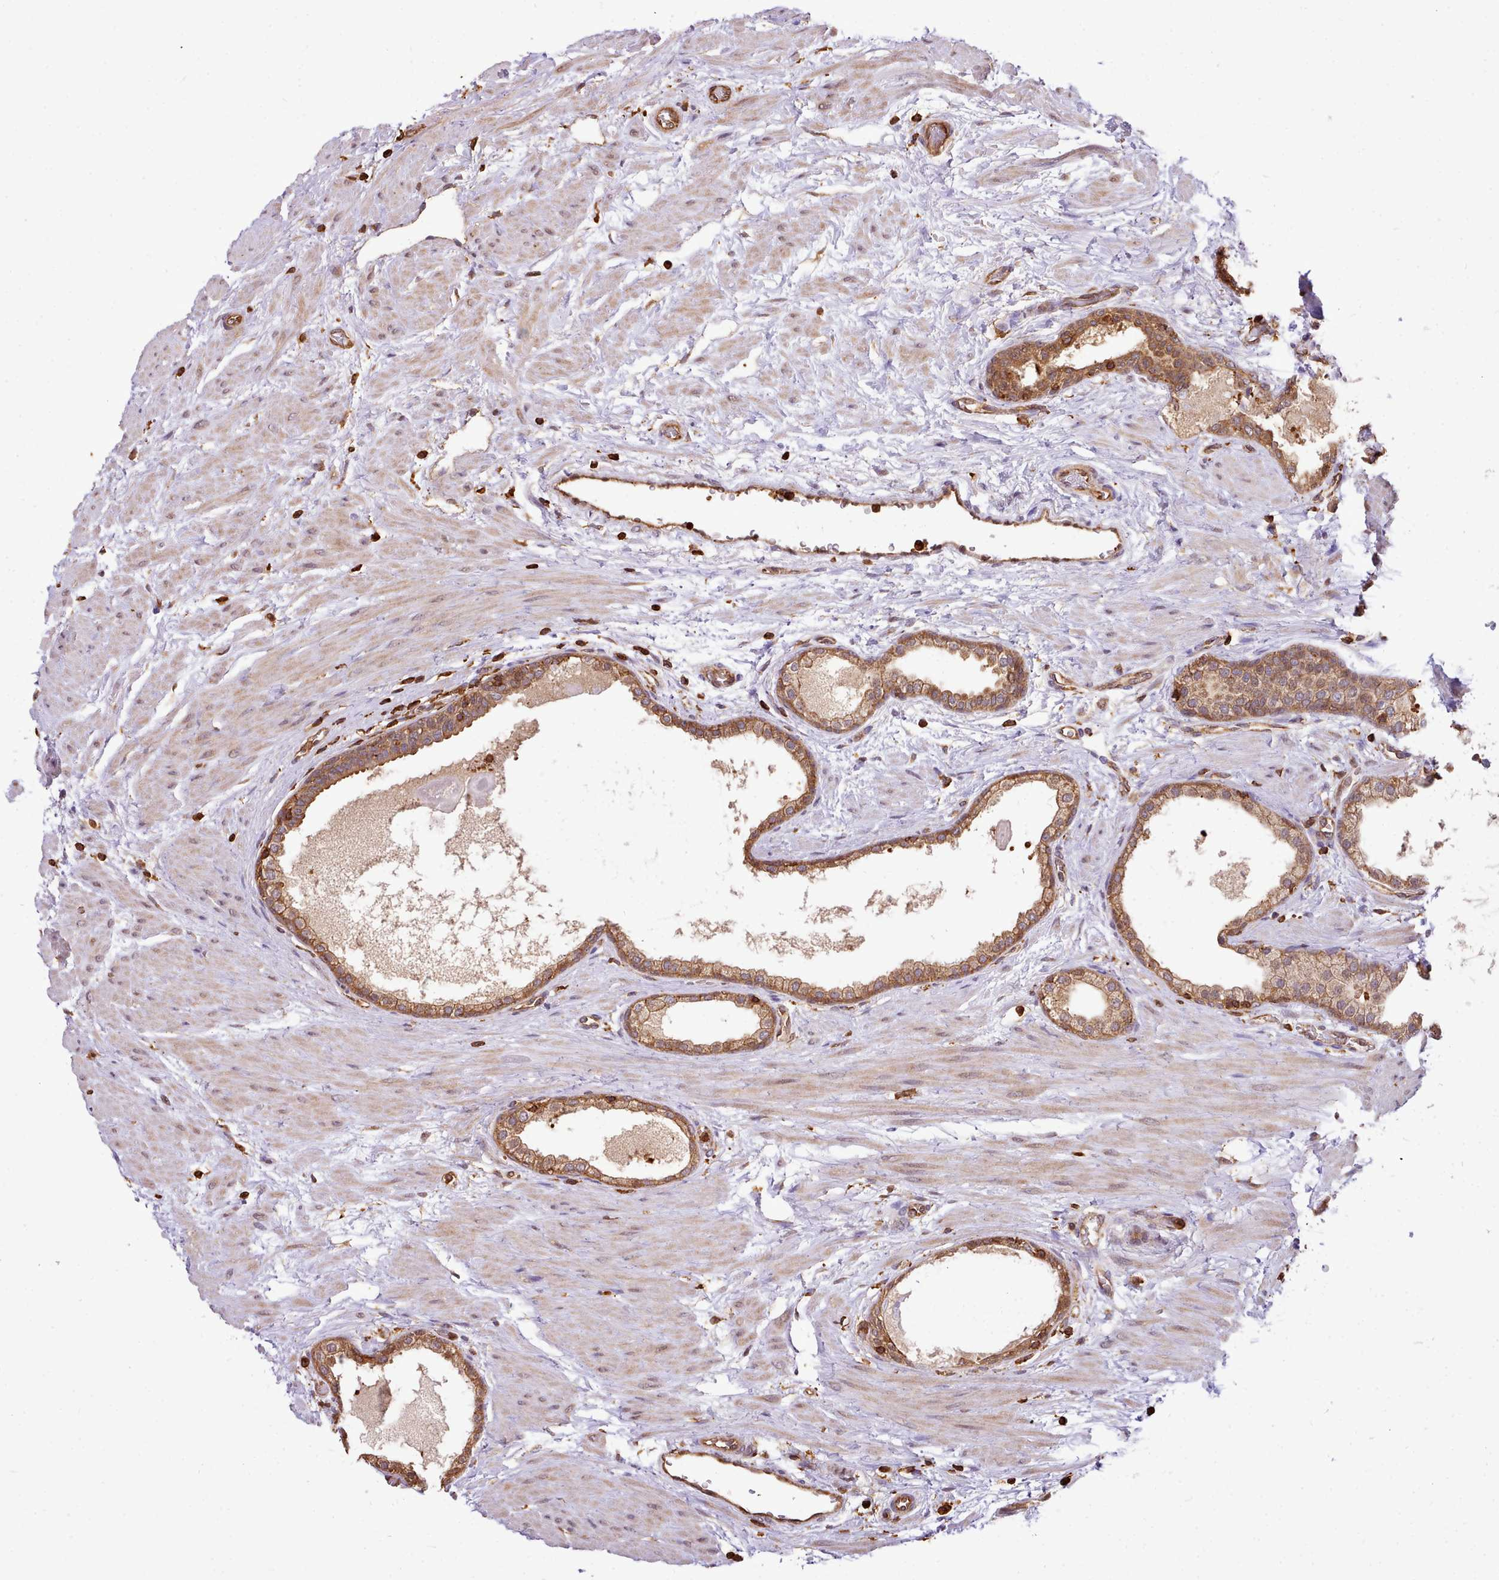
{"staining": {"intensity": "moderate", "quantity": ">75%", "location": "cytoplasmic/membranous"}, "tissue": "prostate", "cell_type": "Glandular cells", "image_type": "normal", "snomed": [{"axis": "morphology", "description": "Normal tissue, NOS"}, {"axis": "topography", "description": "Prostate"}], "caption": "The photomicrograph shows immunohistochemical staining of unremarkable prostate. There is moderate cytoplasmic/membranous positivity is present in approximately >75% of glandular cells.", "gene": "CAPZA1", "patient": {"sex": "male", "age": 48}}